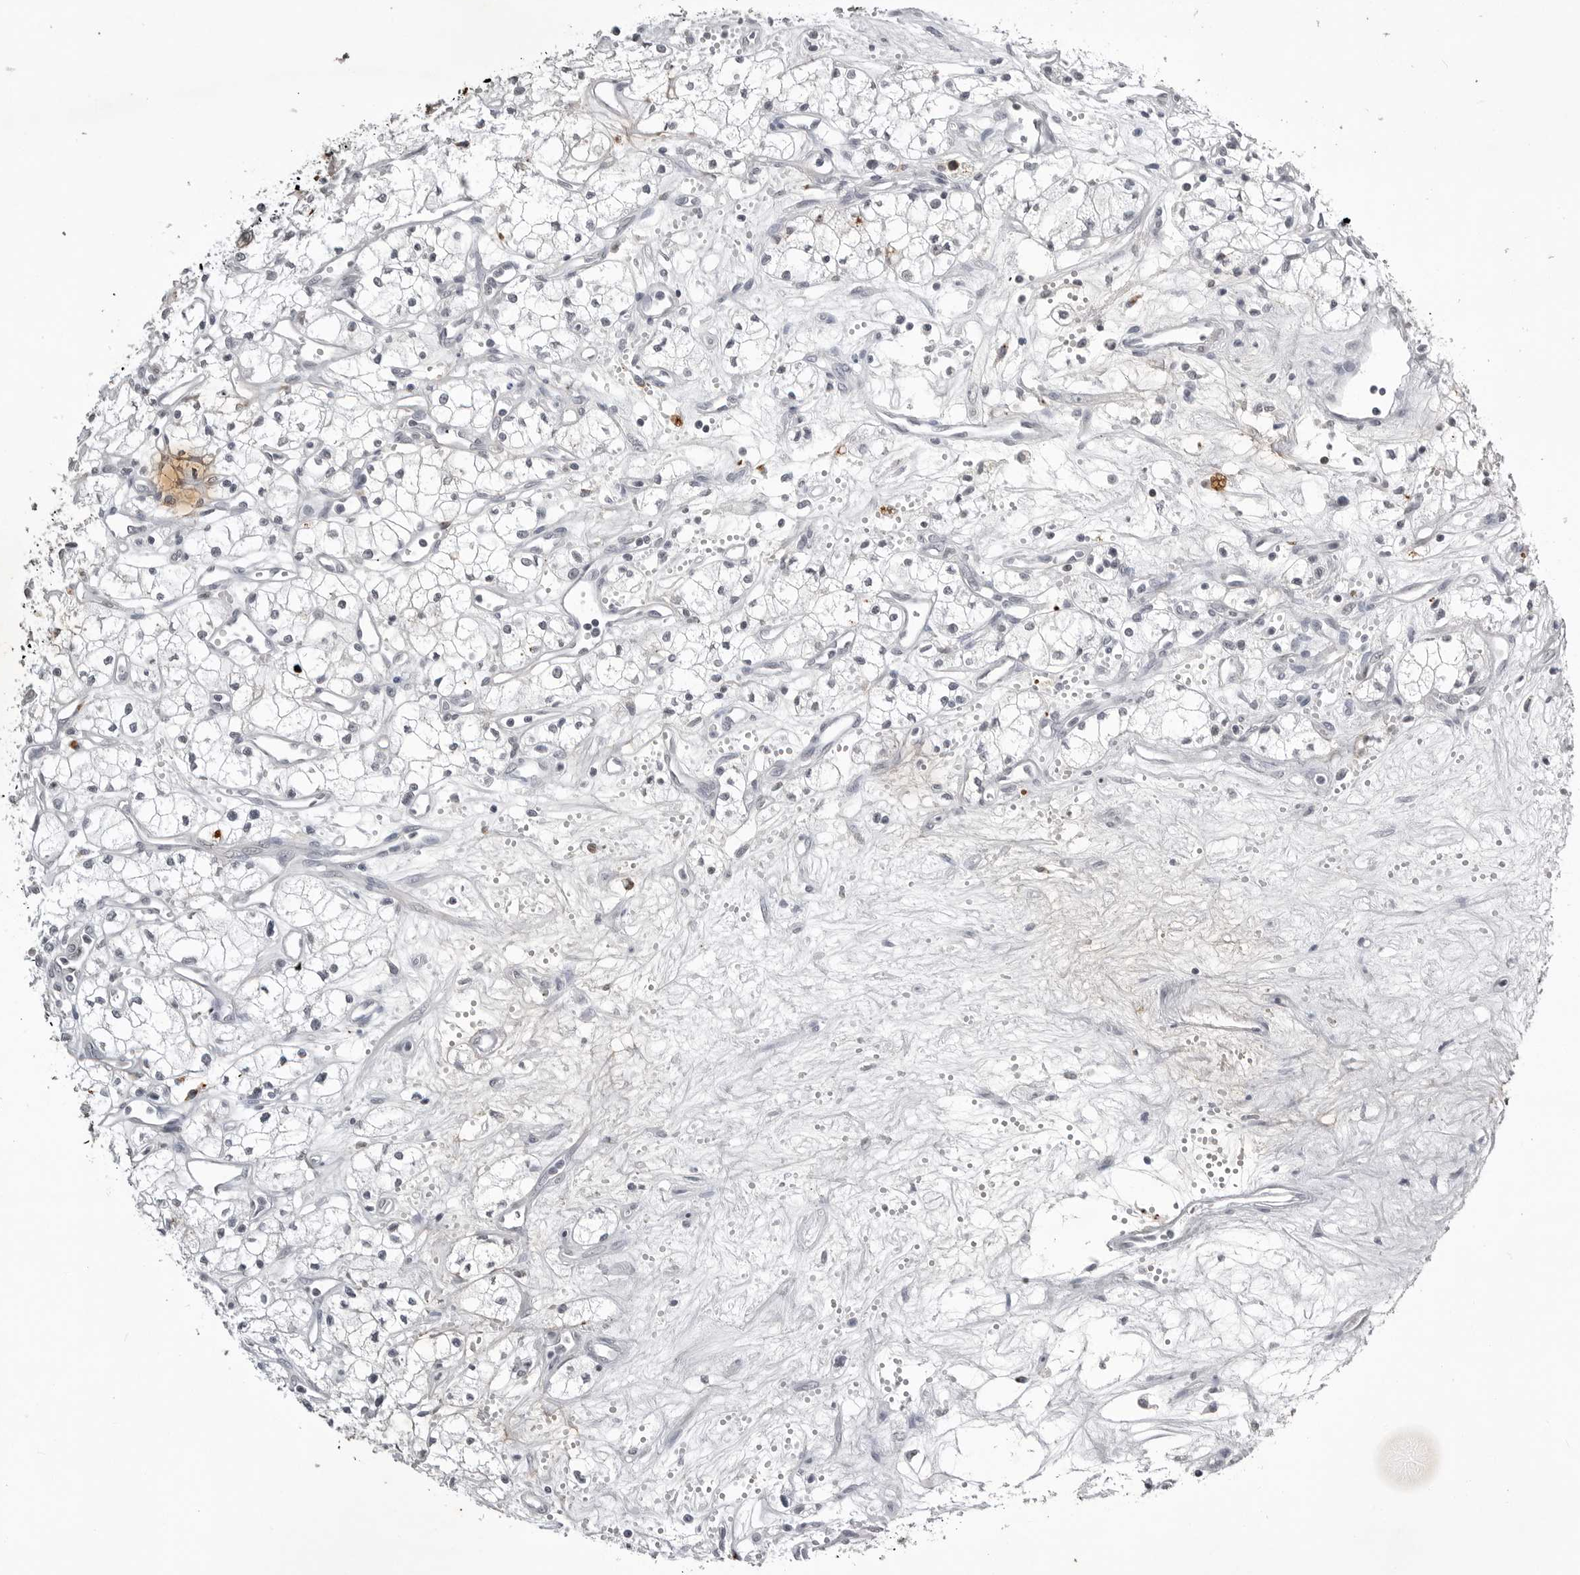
{"staining": {"intensity": "negative", "quantity": "none", "location": "none"}, "tissue": "renal cancer", "cell_type": "Tumor cells", "image_type": "cancer", "snomed": [{"axis": "morphology", "description": "Adenocarcinoma, NOS"}, {"axis": "topography", "description": "Kidney"}], "caption": "The IHC micrograph has no significant positivity in tumor cells of renal cancer tissue.", "gene": "RRM1", "patient": {"sex": "male", "age": 59}}